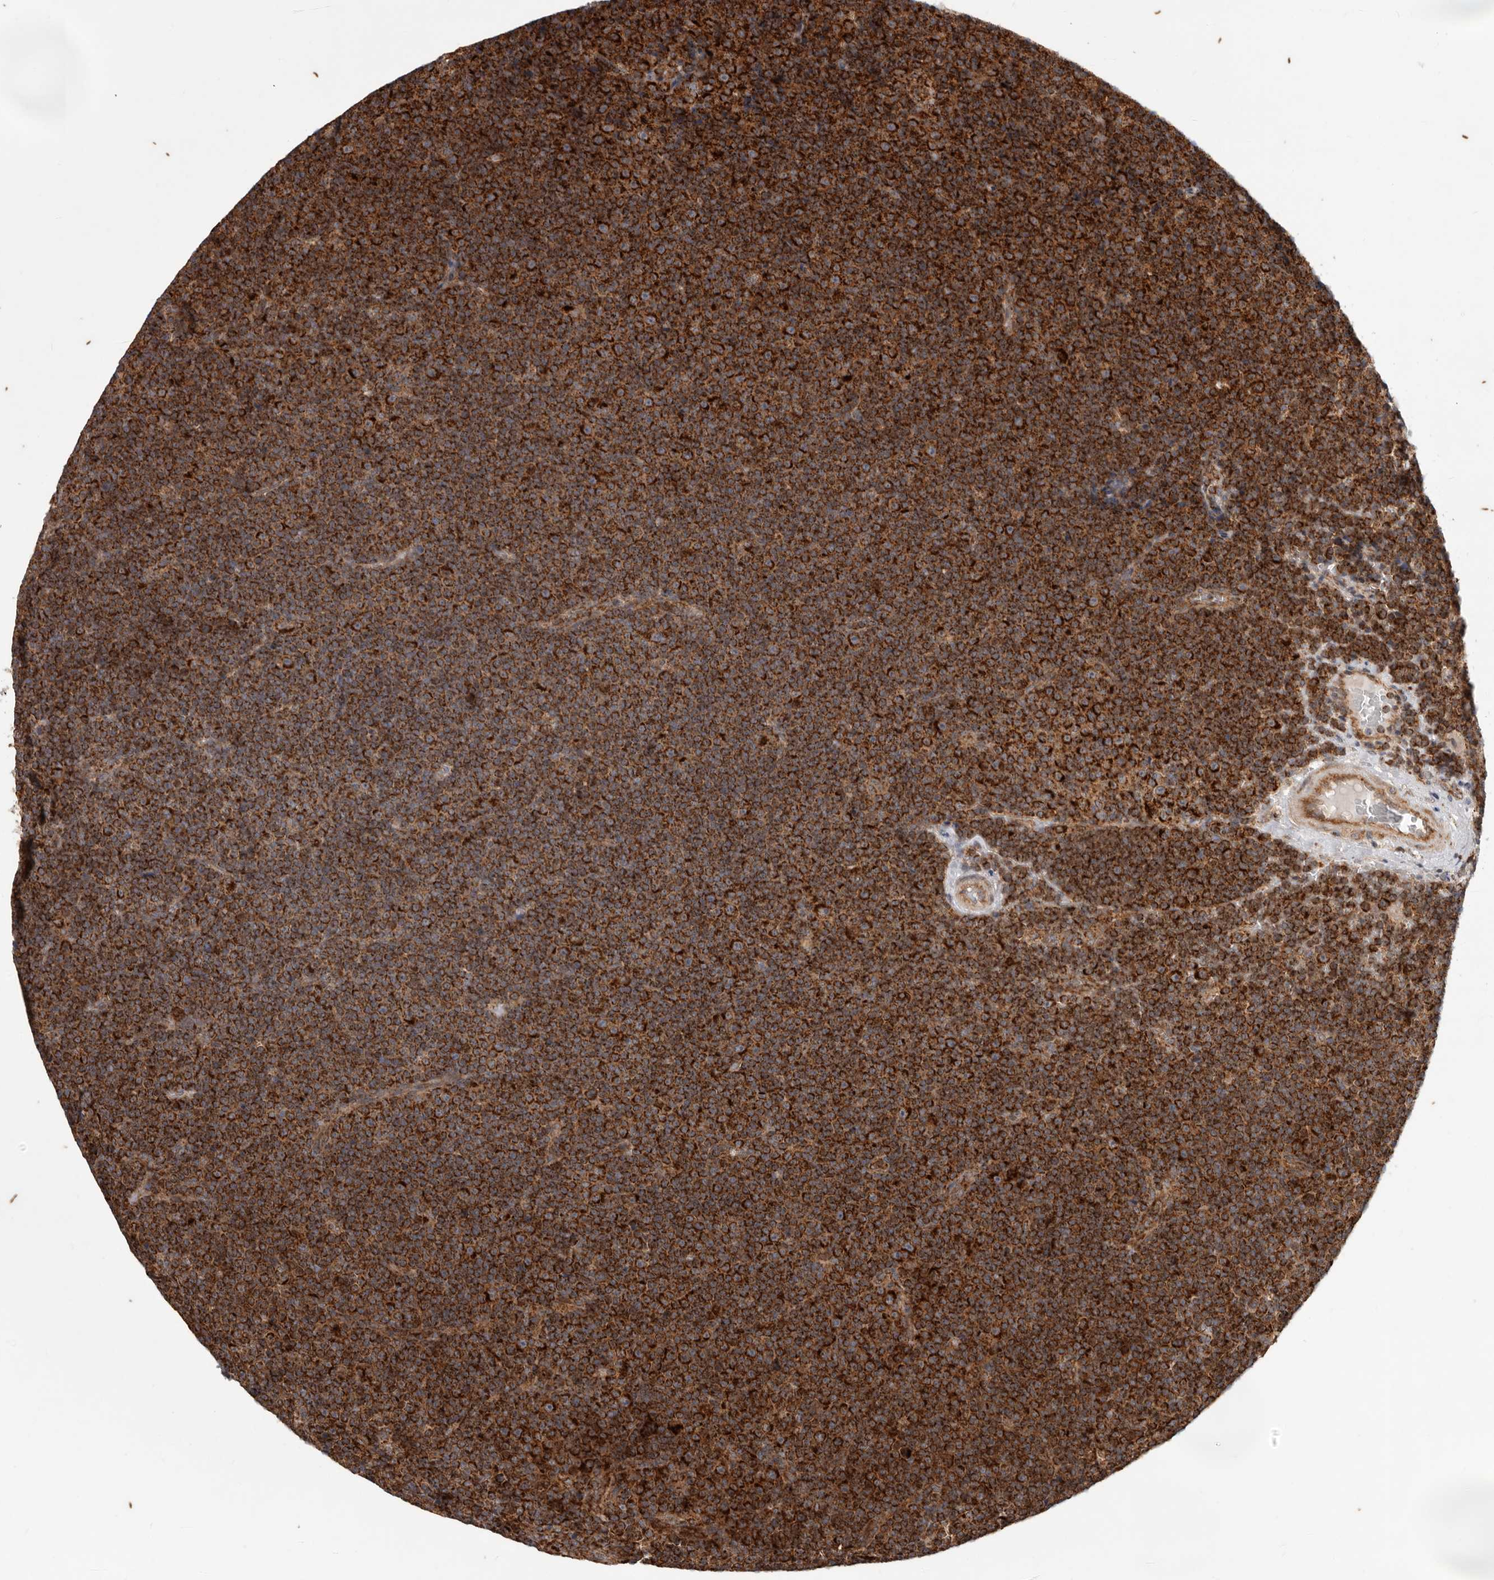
{"staining": {"intensity": "strong", "quantity": ">75%", "location": "cytoplasmic/membranous"}, "tissue": "lymphoma", "cell_type": "Tumor cells", "image_type": "cancer", "snomed": [{"axis": "morphology", "description": "Malignant lymphoma, non-Hodgkin's type, Low grade"}, {"axis": "topography", "description": "Lymph node"}], "caption": "Immunohistochemical staining of human lymphoma reveals high levels of strong cytoplasmic/membranous protein expression in about >75% of tumor cells.", "gene": "MRPS10", "patient": {"sex": "female", "age": 67}}